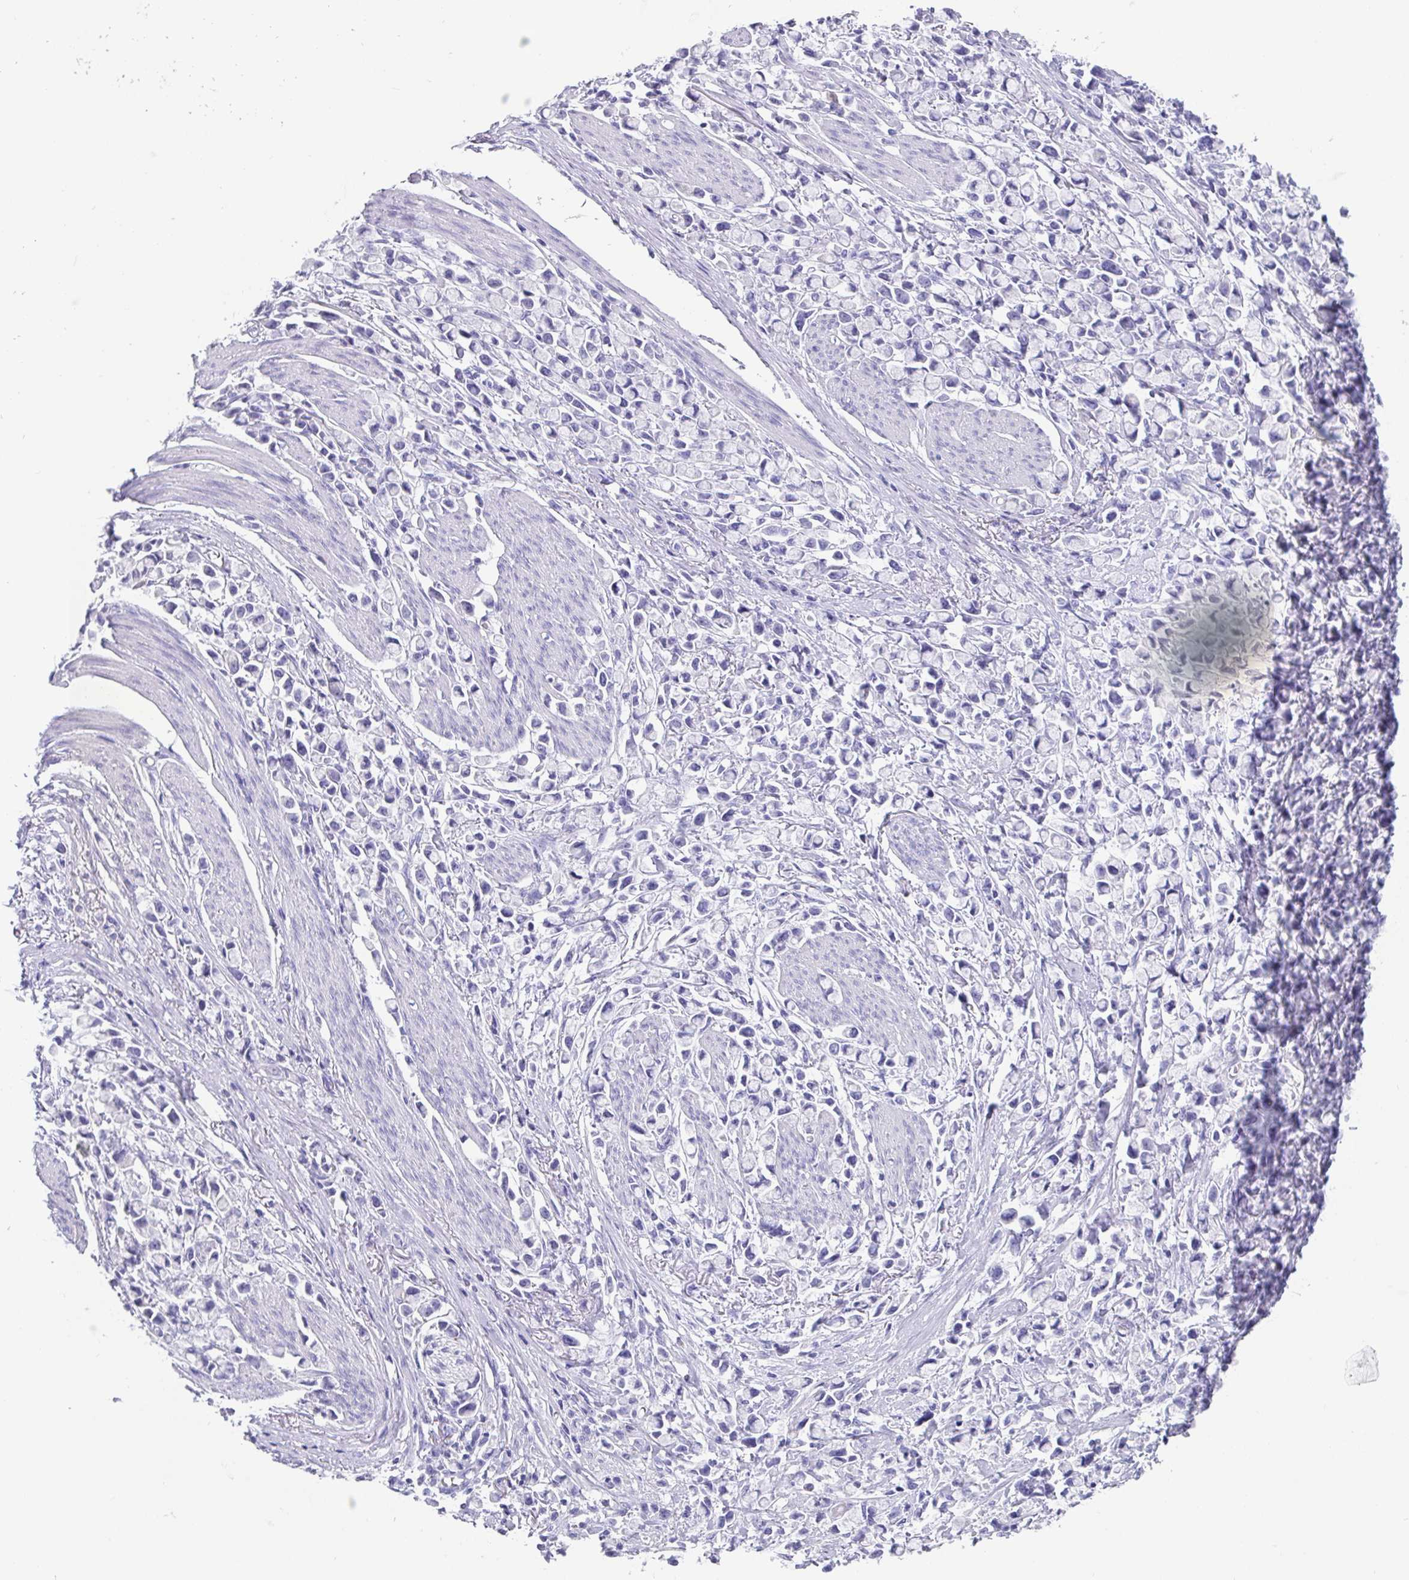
{"staining": {"intensity": "negative", "quantity": "none", "location": "none"}, "tissue": "stomach cancer", "cell_type": "Tumor cells", "image_type": "cancer", "snomed": [{"axis": "morphology", "description": "Adenocarcinoma, NOS"}, {"axis": "topography", "description": "Stomach"}], "caption": "Immunohistochemistry of human stomach cancer (adenocarcinoma) reveals no positivity in tumor cells.", "gene": "SCGN", "patient": {"sex": "female", "age": 81}}